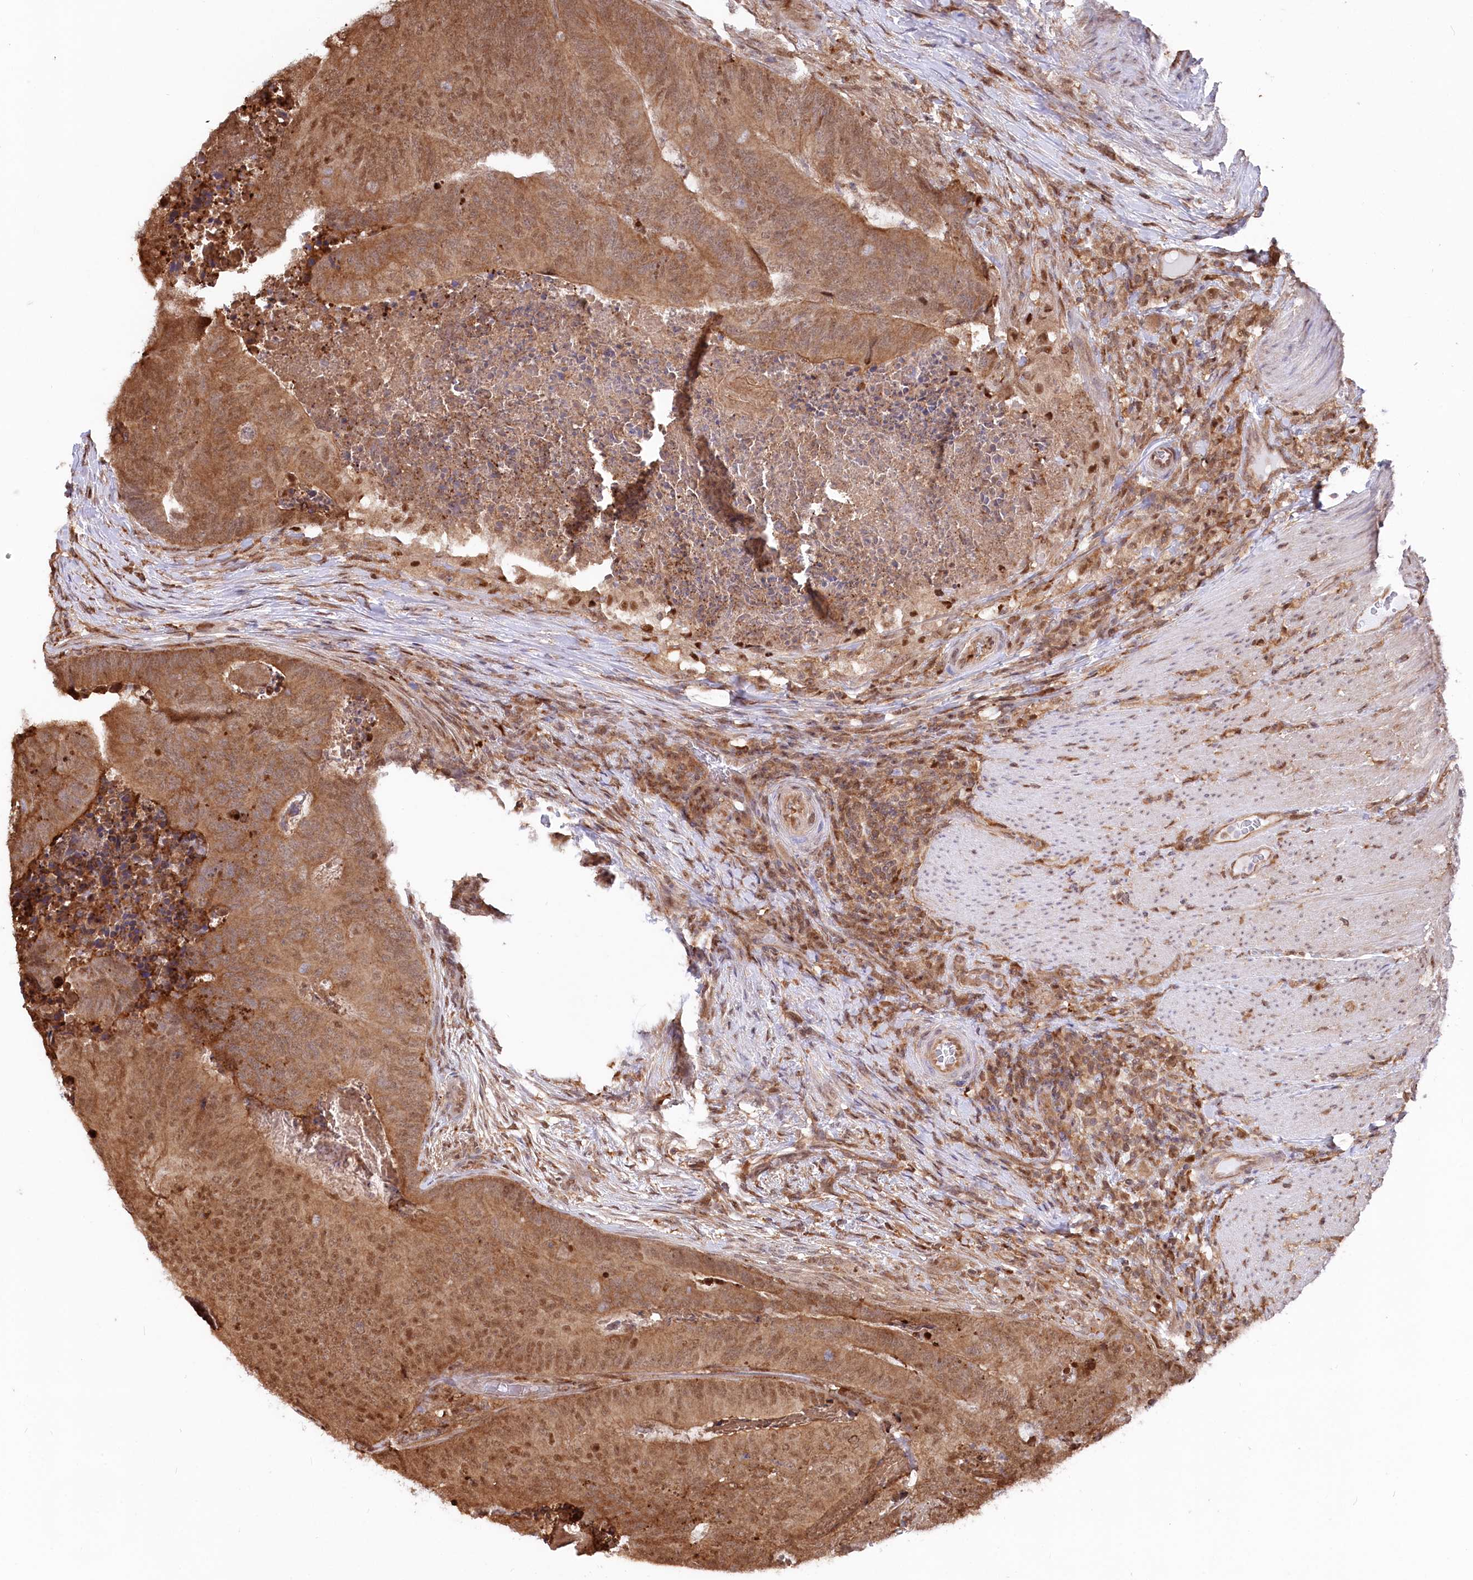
{"staining": {"intensity": "moderate", "quantity": ">75%", "location": "cytoplasmic/membranous,nuclear"}, "tissue": "colorectal cancer", "cell_type": "Tumor cells", "image_type": "cancer", "snomed": [{"axis": "morphology", "description": "Adenocarcinoma, NOS"}, {"axis": "topography", "description": "Colon"}], "caption": "An image of adenocarcinoma (colorectal) stained for a protein reveals moderate cytoplasmic/membranous and nuclear brown staining in tumor cells.", "gene": "PSMA1", "patient": {"sex": "female", "age": 67}}